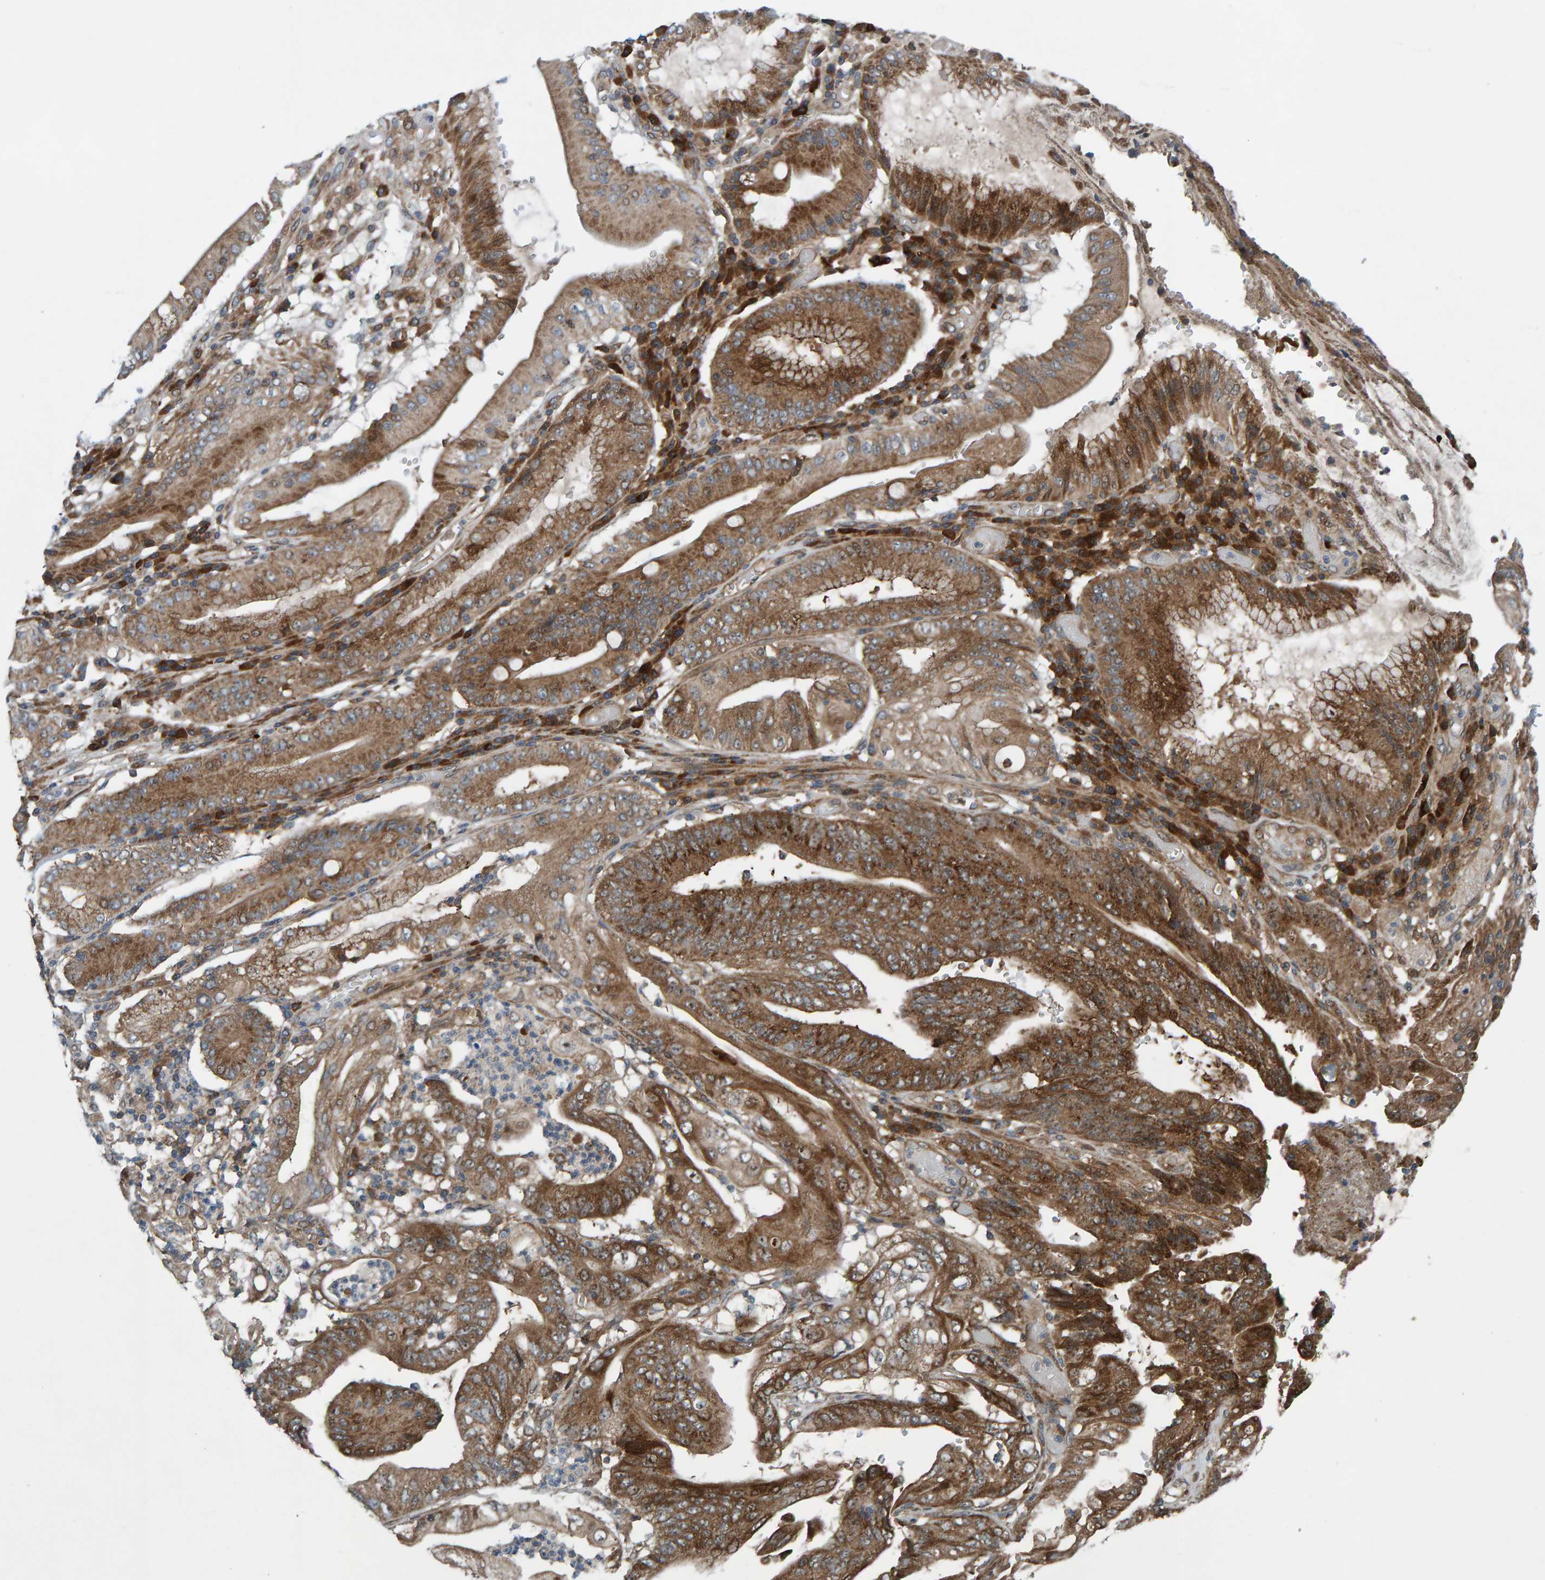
{"staining": {"intensity": "moderate", "quantity": ">75%", "location": "cytoplasmic/membranous"}, "tissue": "stomach cancer", "cell_type": "Tumor cells", "image_type": "cancer", "snomed": [{"axis": "morphology", "description": "Adenocarcinoma, NOS"}, {"axis": "topography", "description": "Stomach"}], "caption": "A micrograph of human stomach cancer stained for a protein demonstrates moderate cytoplasmic/membranous brown staining in tumor cells.", "gene": "CUEDC1", "patient": {"sex": "female", "age": 73}}